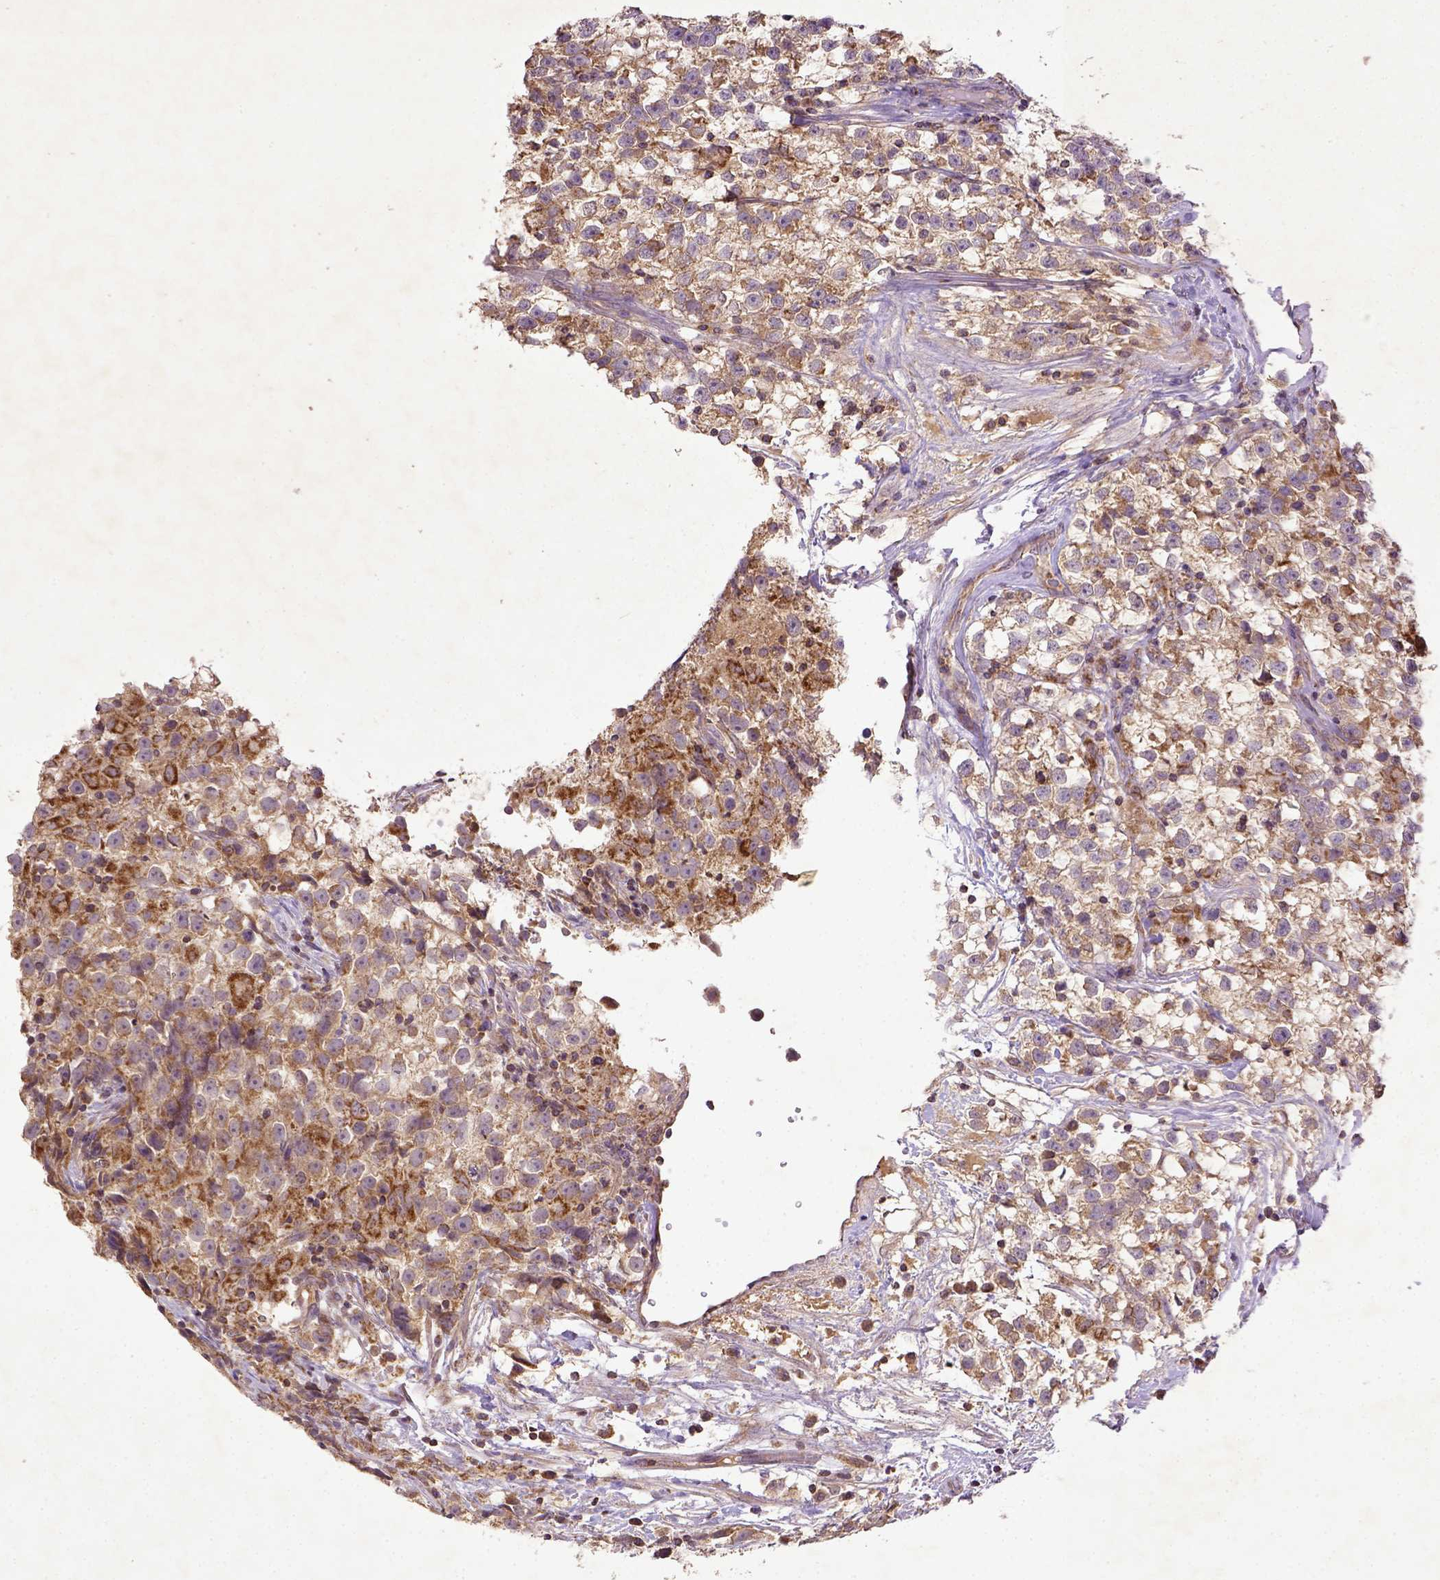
{"staining": {"intensity": "moderate", "quantity": ">75%", "location": "cytoplasmic/membranous"}, "tissue": "testis cancer", "cell_type": "Tumor cells", "image_type": "cancer", "snomed": [{"axis": "morphology", "description": "Seminoma, NOS"}, {"axis": "topography", "description": "Testis"}], "caption": "There is medium levels of moderate cytoplasmic/membranous staining in tumor cells of testis seminoma, as demonstrated by immunohistochemical staining (brown color).", "gene": "MT-CO1", "patient": {"sex": "male", "age": 31}}